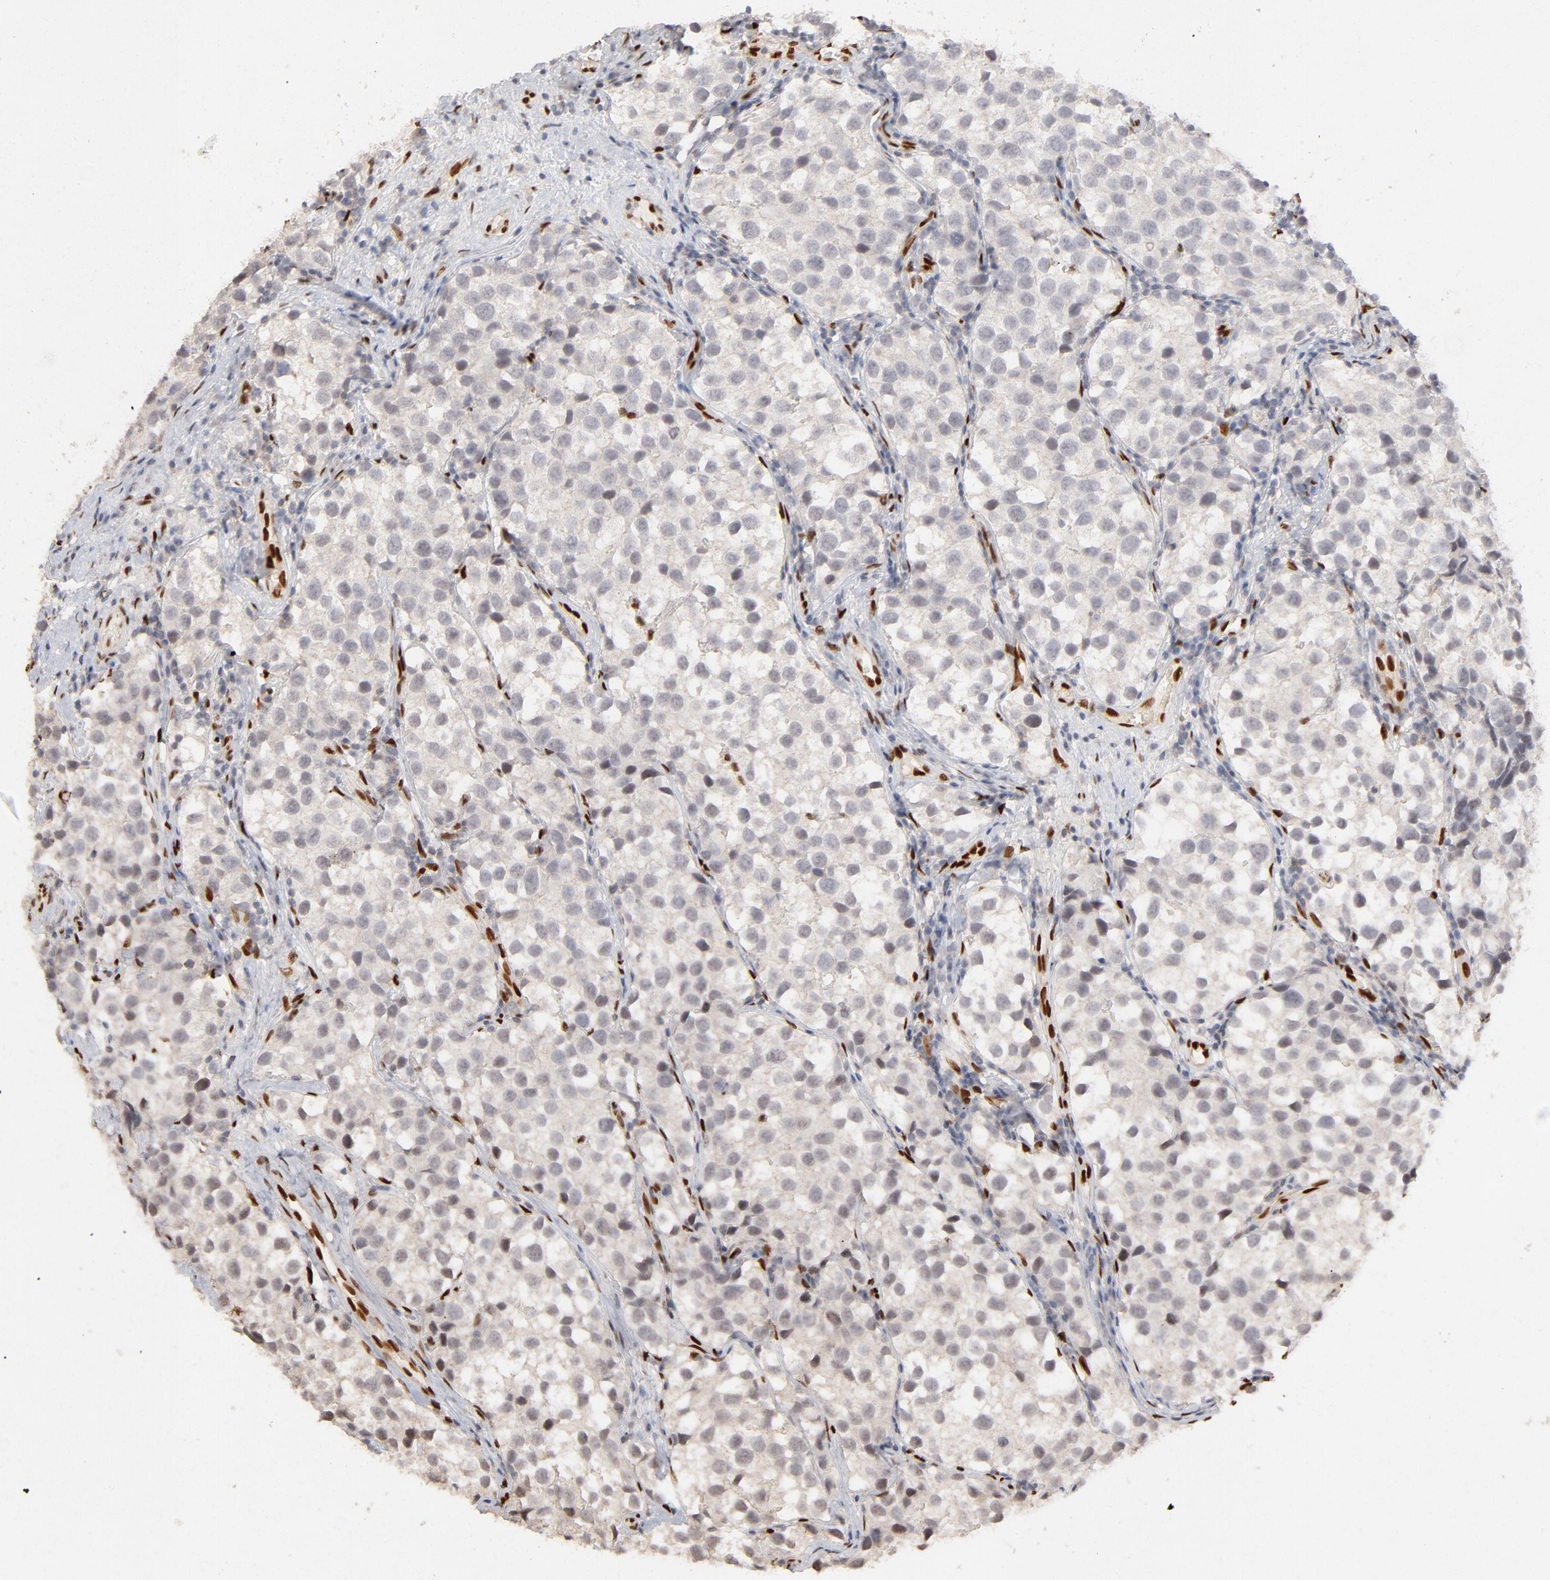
{"staining": {"intensity": "negative", "quantity": "none", "location": "none"}, "tissue": "testis cancer", "cell_type": "Tumor cells", "image_type": "cancer", "snomed": [{"axis": "morphology", "description": "Seminoma, NOS"}, {"axis": "topography", "description": "Testis"}], "caption": "Immunohistochemical staining of testis cancer (seminoma) demonstrates no significant staining in tumor cells.", "gene": "NFIB", "patient": {"sex": "male", "age": 39}}